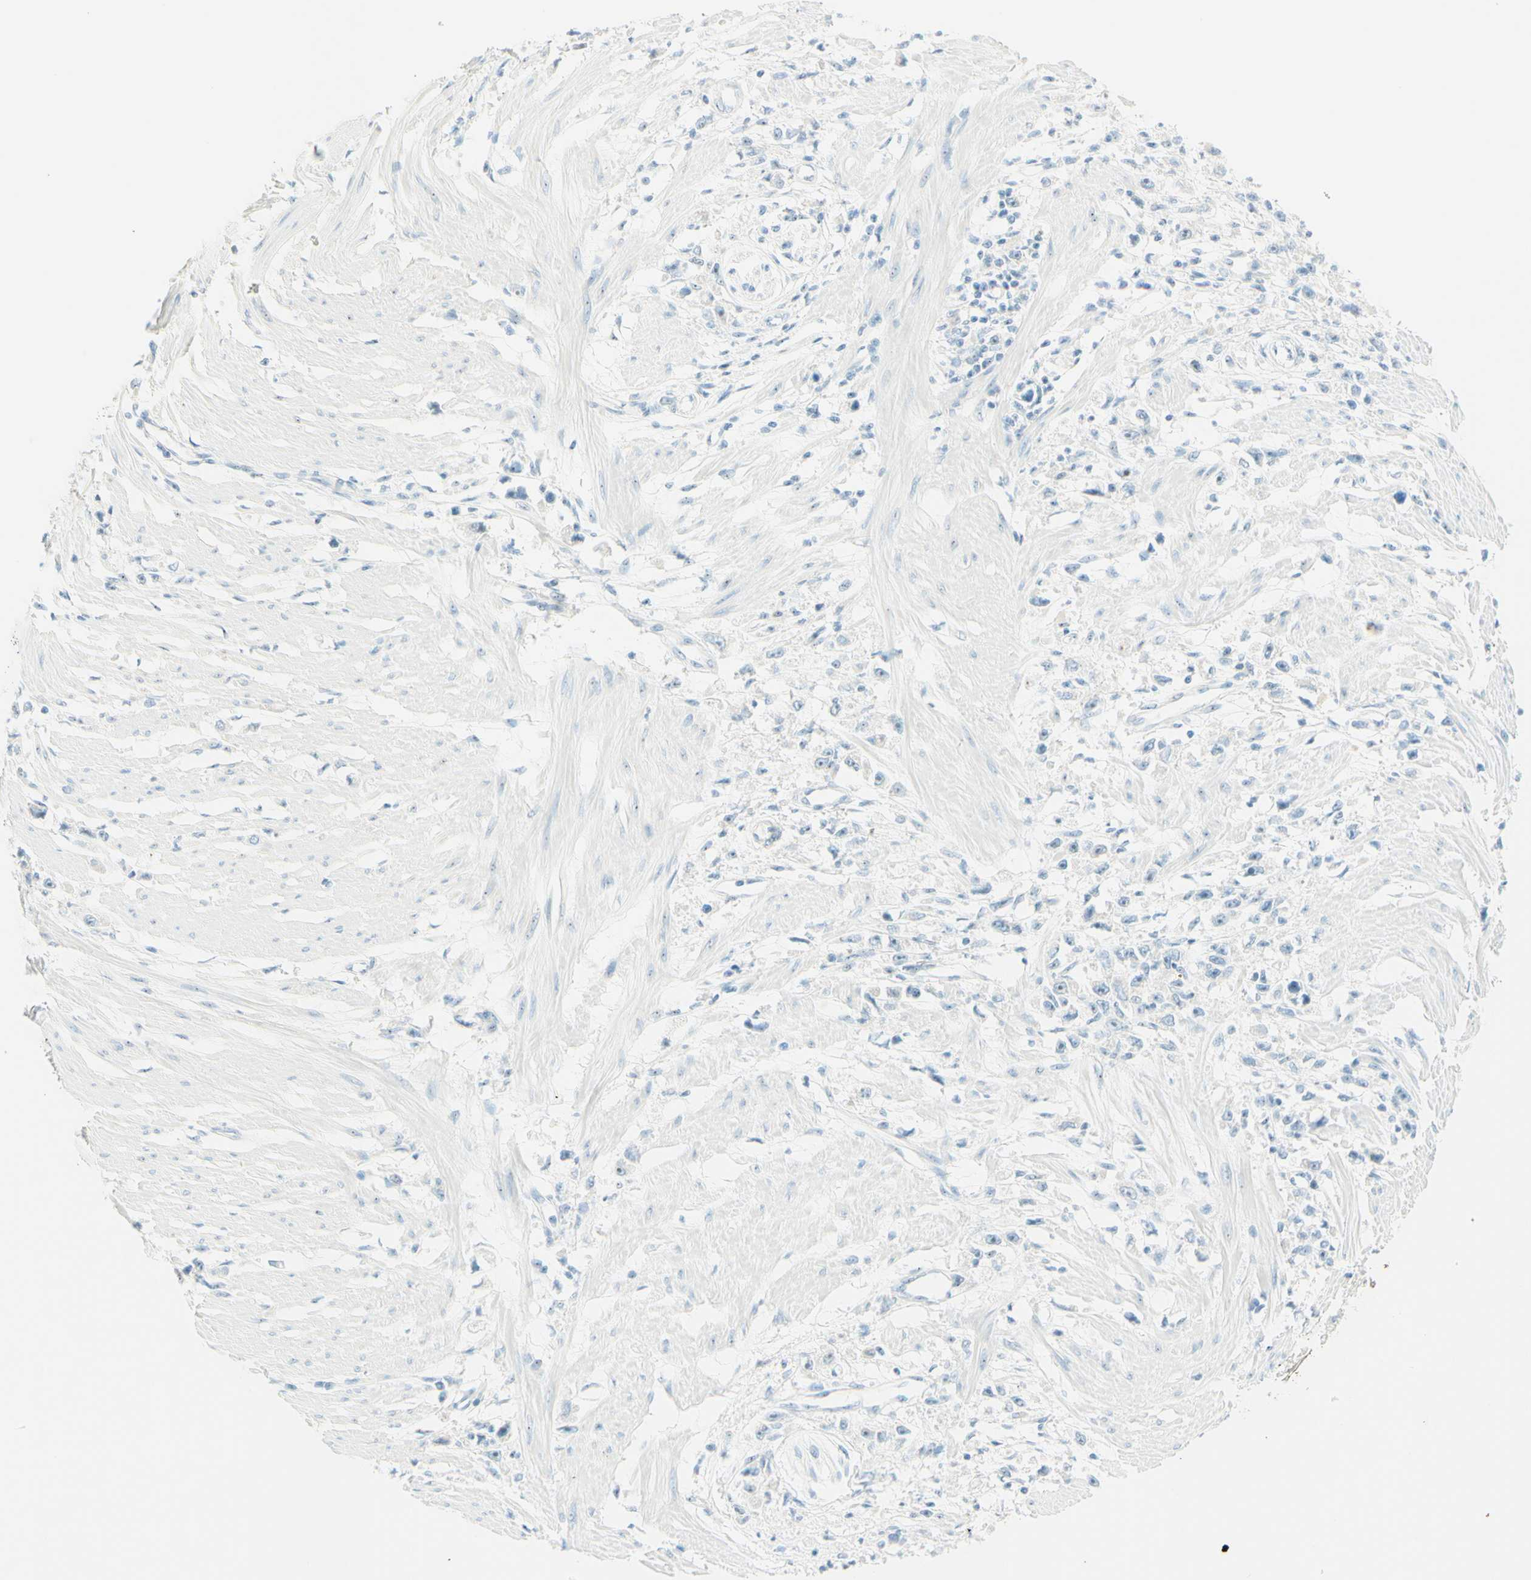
{"staining": {"intensity": "negative", "quantity": "none", "location": "none"}, "tissue": "stomach cancer", "cell_type": "Tumor cells", "image_type": "cancer", "snomed": [{"axis": "morphology", "description": "Adenocarcinoma, NOS"}, {"axis": "topography", "description": "Stomach"}], "caption": "Immunohistochemistry photomicrograph of neoplastic tissue: adenocarcinoma (stomach) stained with DAB demonstrates no significant protein expression in tumor cells.", "gene": "FMR1NB", "patient": {"sex": "female", "age": 59}}